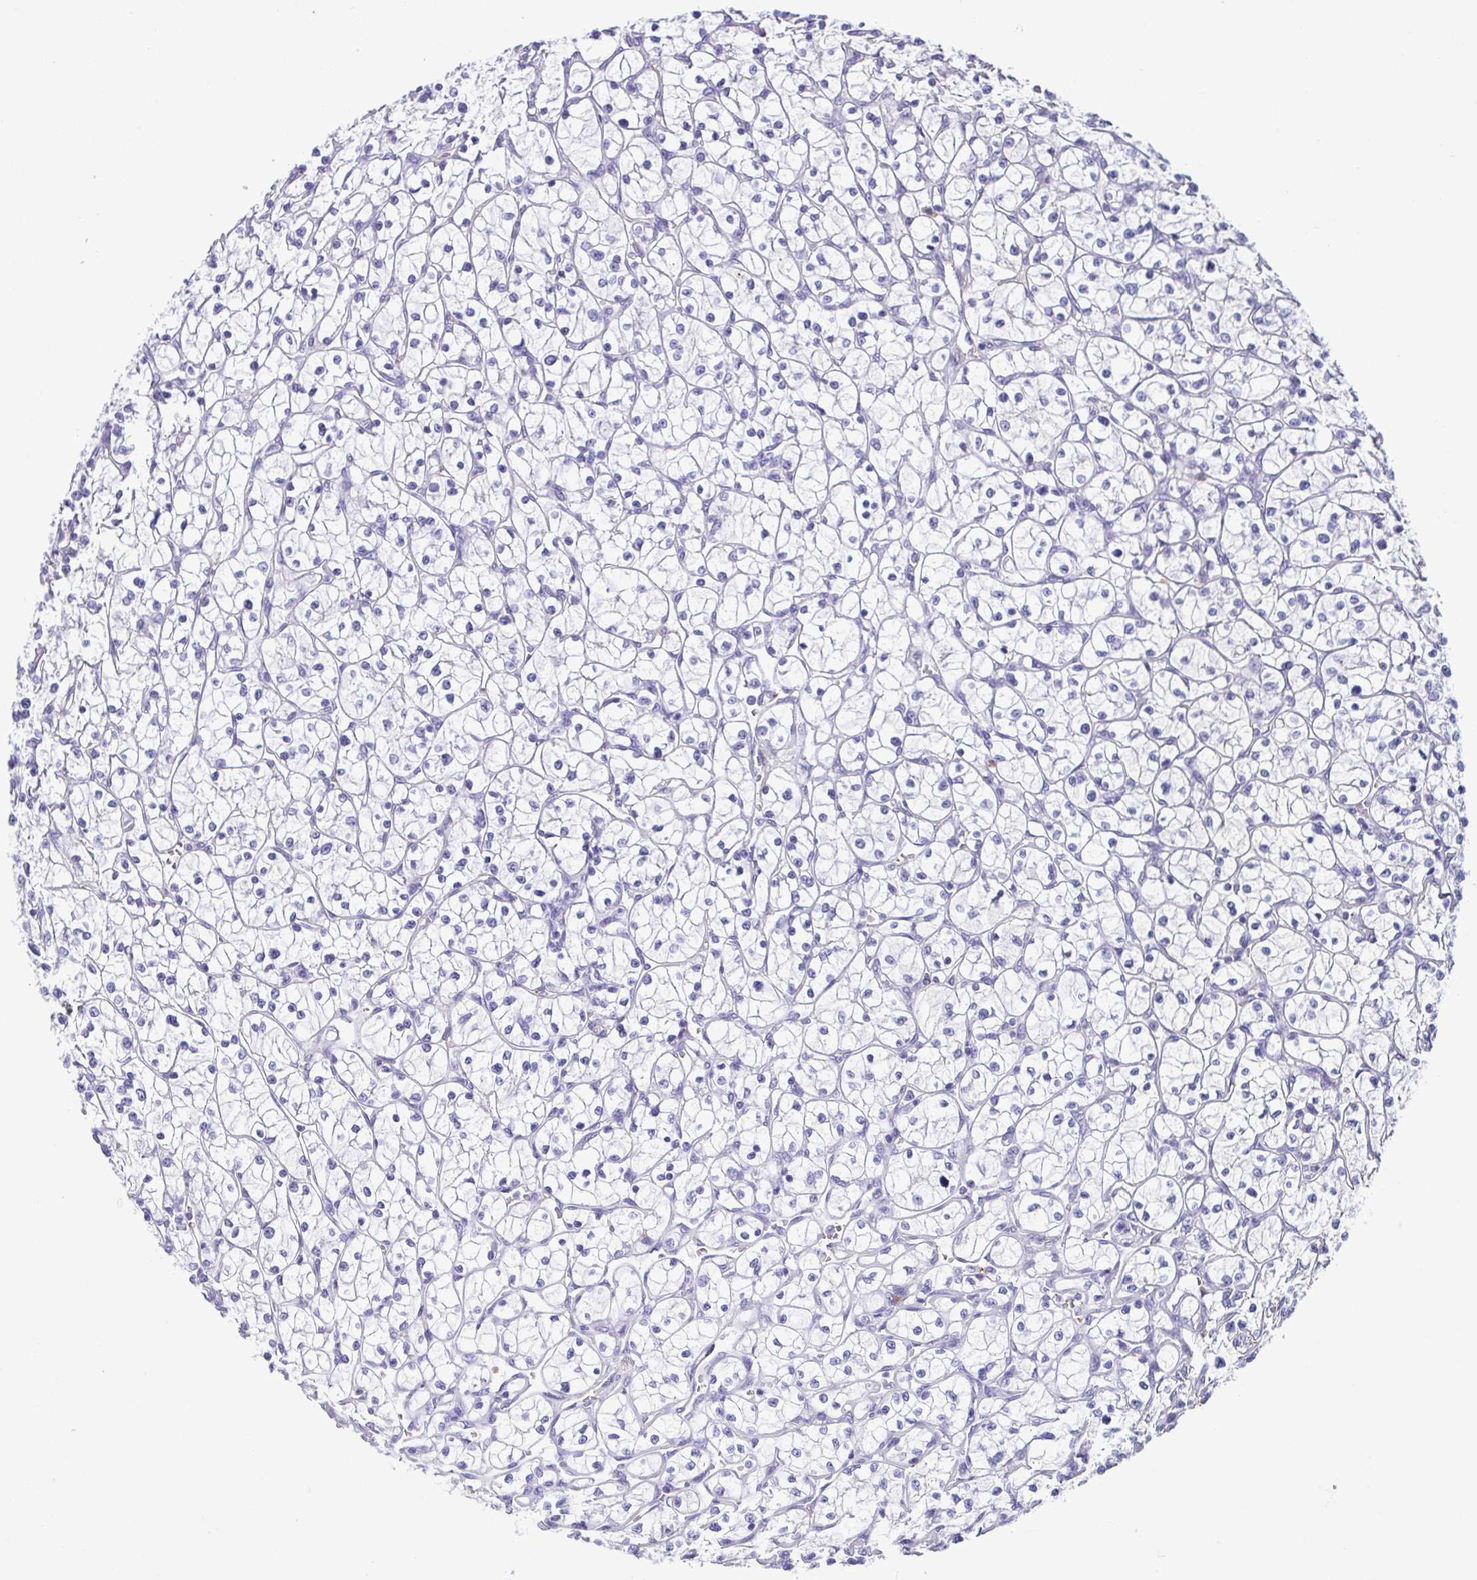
{"staining": {"intensity": "negative", "quantity": "none", "location": "none"}, "tissue": "renal cancer", "cell_type": "Tumor cells", "image_type": "cancer", "snomed": [{"axis": "morphology", "description": "Adenocarcinoma, NOS"}, {"axis": "topography", "description": "Kidney"}], "caption": "DAB (3,3'-diaminobenzidine) immunohistochemical staining of renal cancer demonstrates no significant positivity in tumor cells.", "gene": "CYP11B1", "patient": {"sex": "female", "age": 64}}